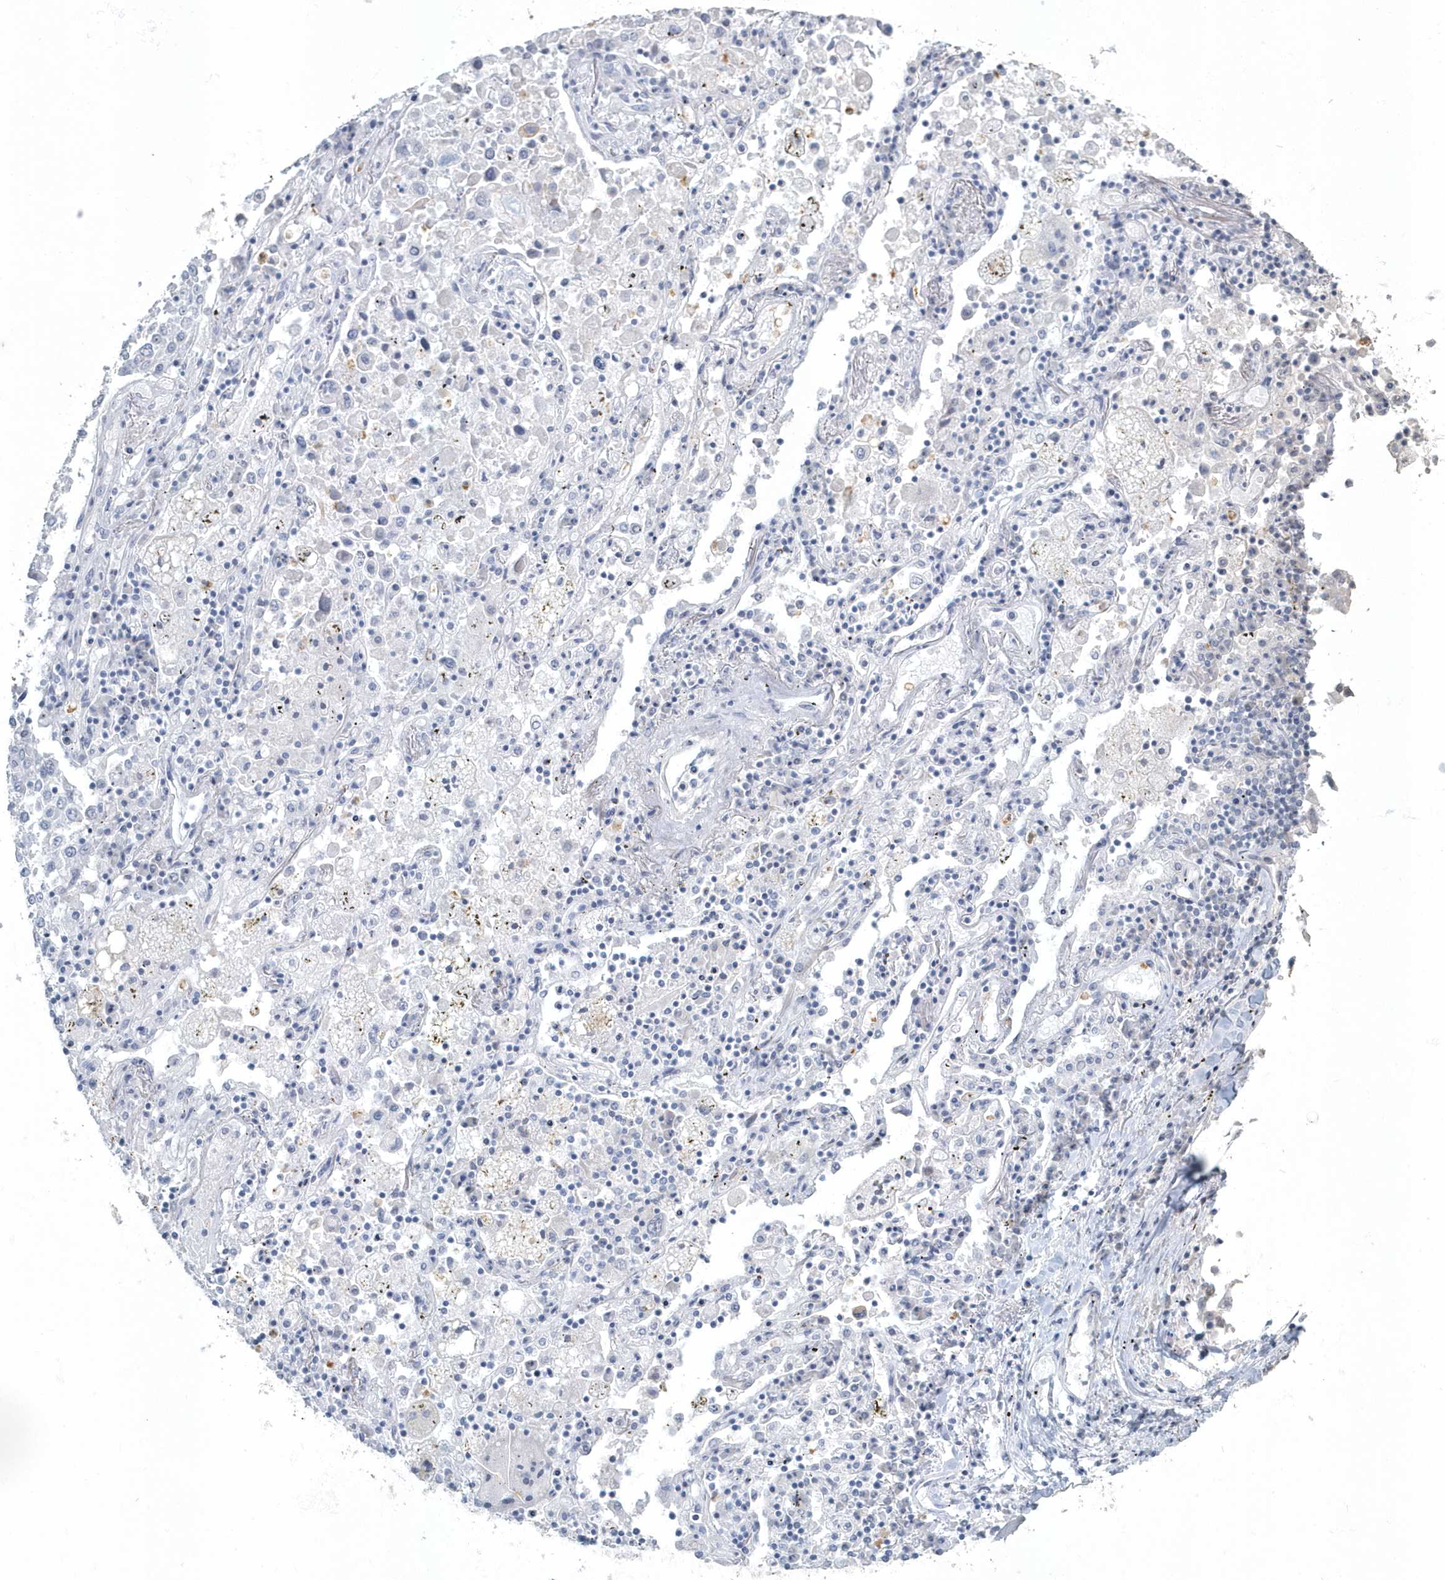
{"staining": {"intensity": "negative", "quantity": "none", "location": "none"}, "tissue": "lung cancer", "cell_type": "Tumor cells", "image_type": "cancer", "snomed": [{"axis": "morphology", "description": "Squamous cell carcinoma, NOS"}, {"axis": "topography", "description": "Lung"}], "caption": "High power microscopy photomicrograph of an immunohistochemistry (IHC) micrograph of lung cancer, revealing no significant expression in tumor cells.", "gene": "MYOT", "patient": {"sex": "male", "age": 65}}